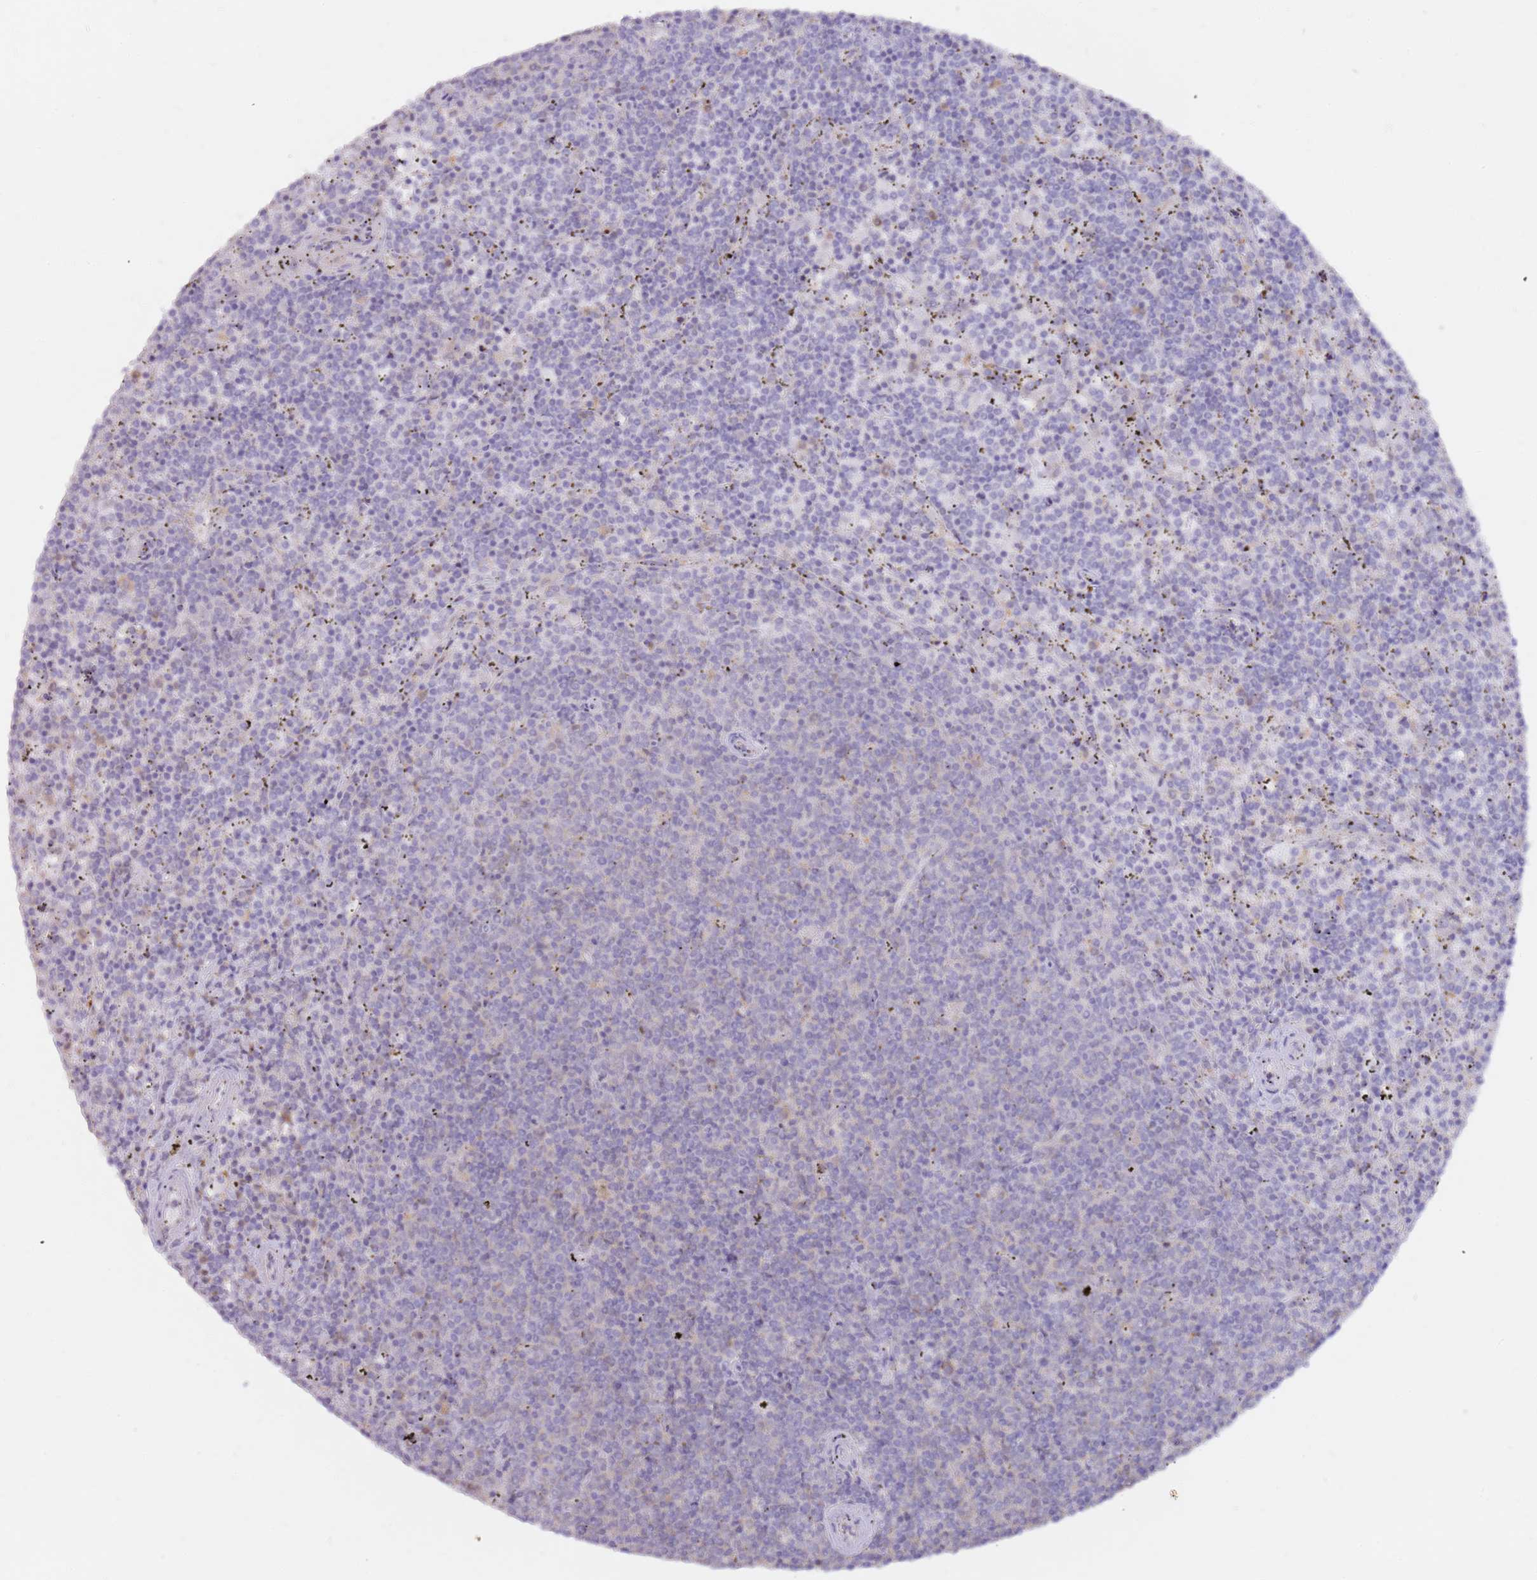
{"staining": {"intensity": "negative", "quantity": "none", "location": "none"}, "tissue": "lymphoma", "cell_type": "Tumor cells", "image_type": "cancer", "snomed": [{"axis": "morphology", "description": "Malignant lymphoma, non-Hodgkin's type, Low grade"}, {"axis": "topography", "description": "Spleen"}], "caption": "Malignant lymphoma, non-Hodgkin's type (low-grade) was stained to show a protein in brown. There is no significant staining in tumor cells.", "gene": "AP5S1", "patient": {"sex": "female", "age": 50}}